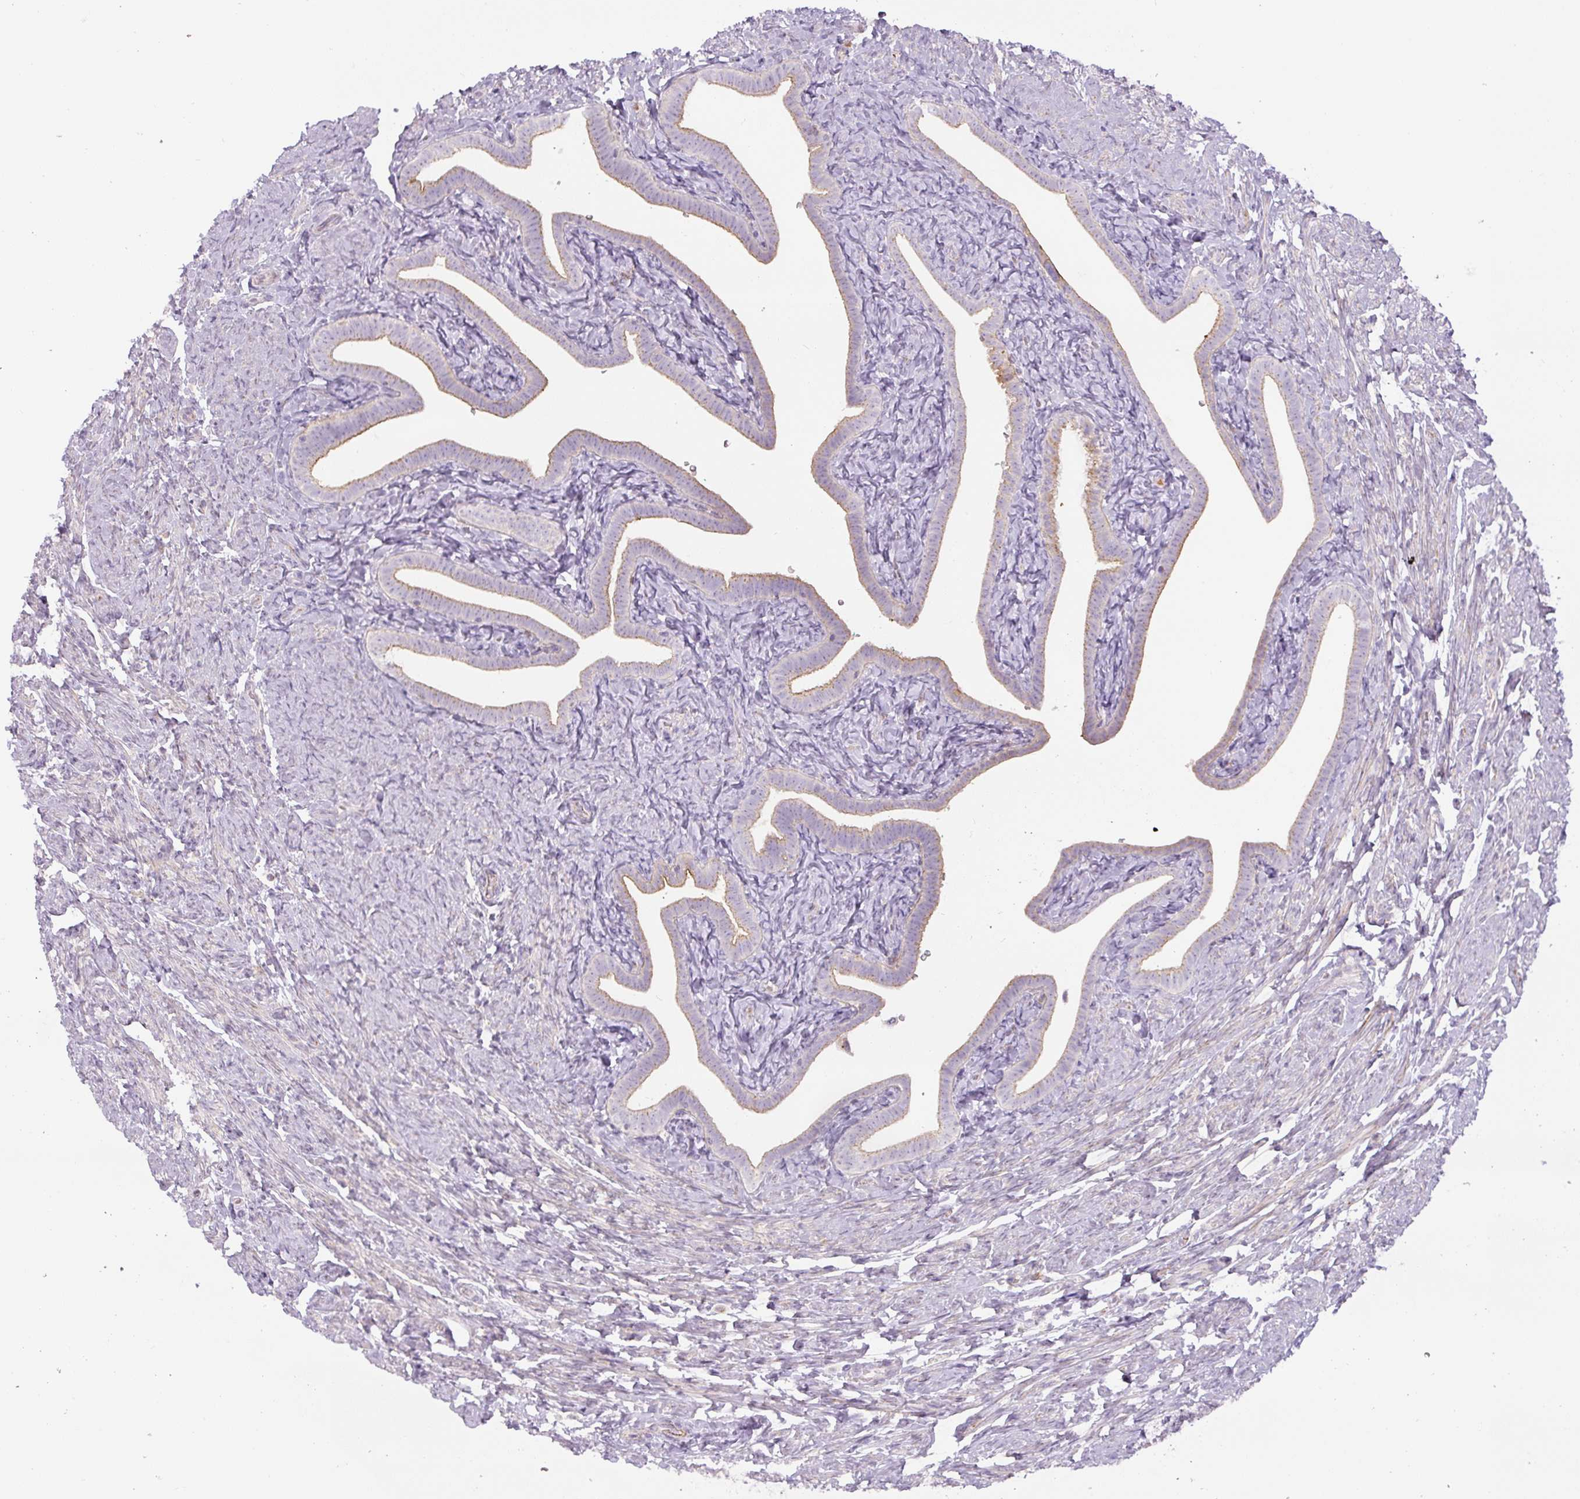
{"staining": {"intensity": "moderate", "quantity": "25%-75%", "location": "cytoplasmic/membranous"}, "tissue": "fallopian tube", "cell_type": "Glandular cells", "image_type": "normal", "snomed": [{"axis": "morphology", "description": "Normal tissue, NOS"}, {"axis": "topography", "description": "Fallopian tube"}], "caption": "Protein staining of unremarkable fallopian tube displays moderate cytoplasmic/membranous expression in approximately 25%-75% of glandular cells.", "gene": "CCNI2", "patient": {"sex": "female", "age": 69}}